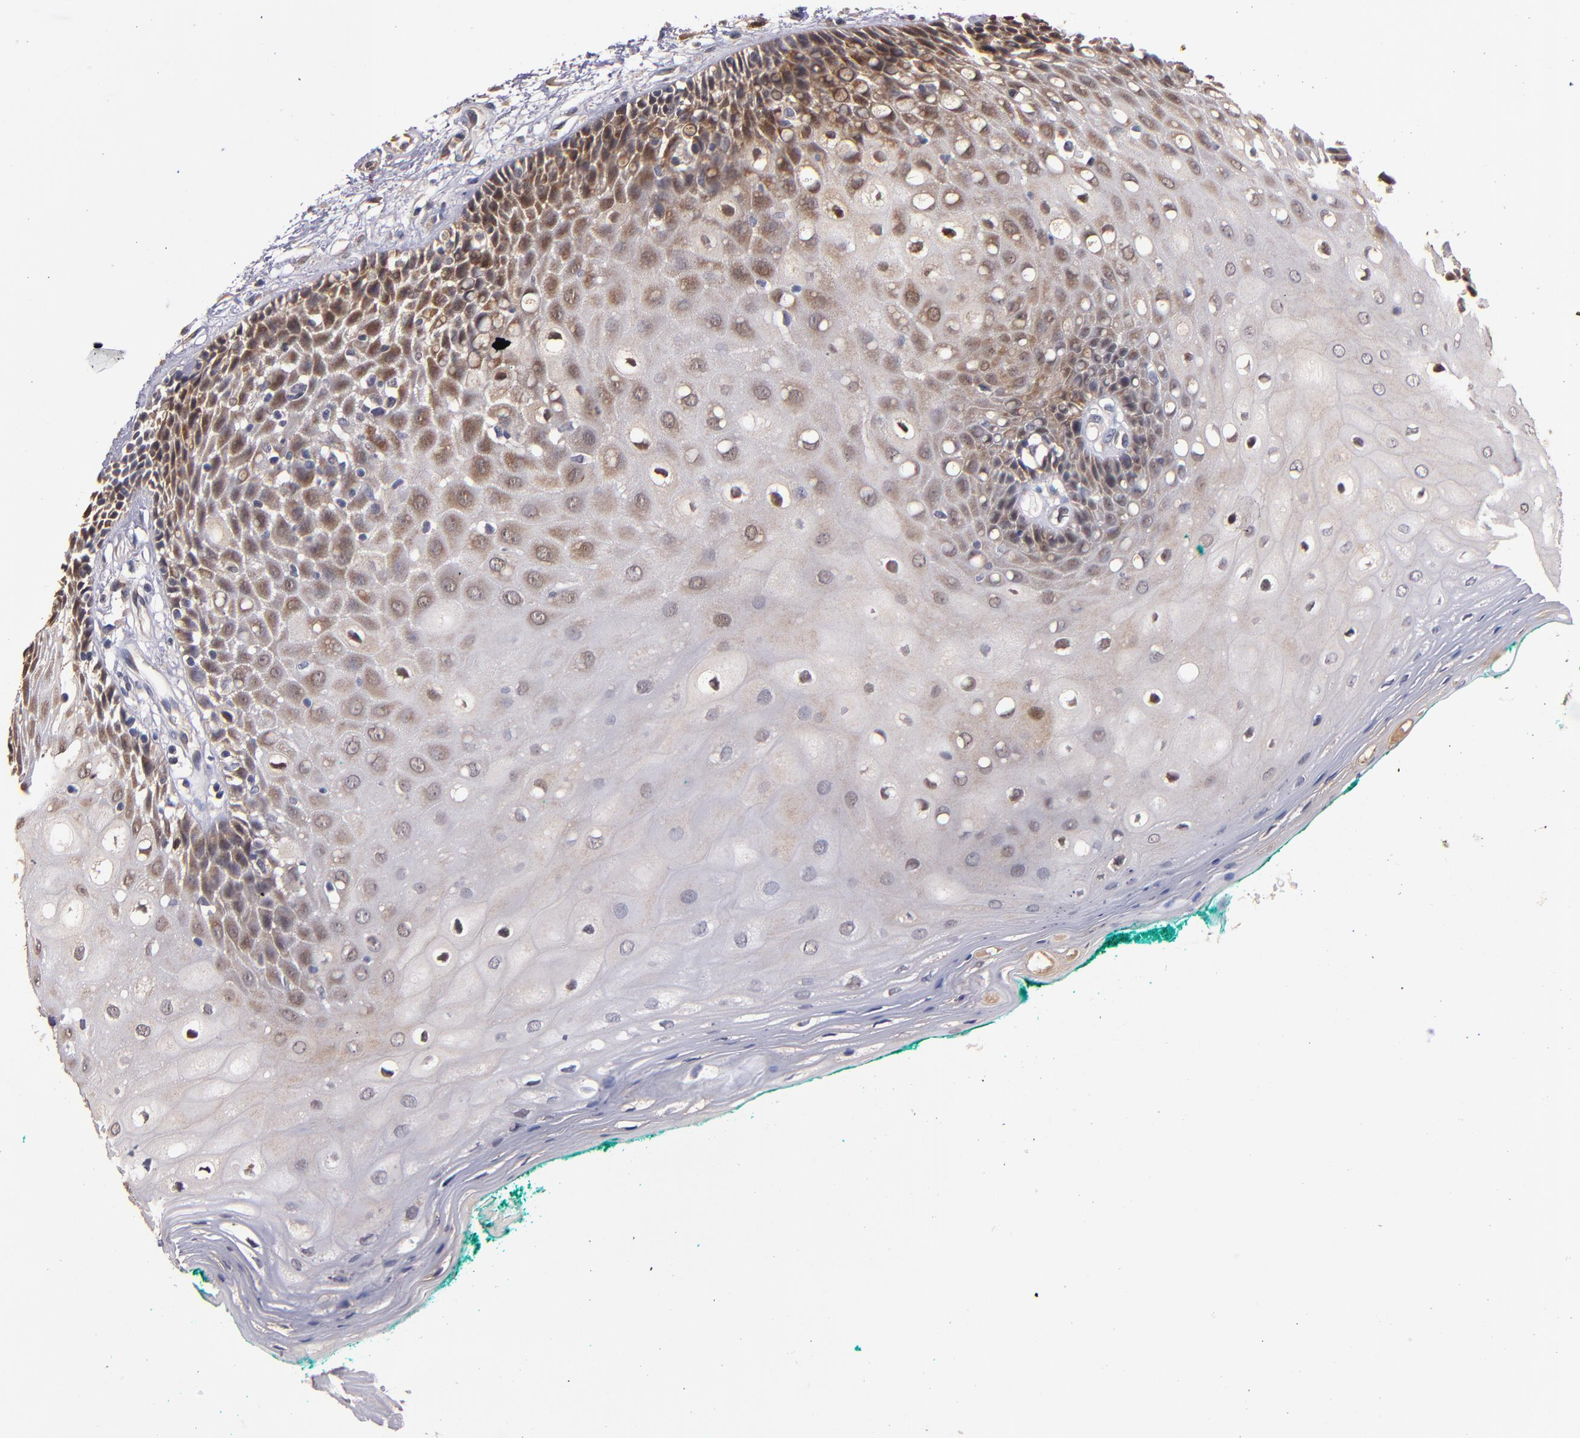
{"staining": {"intensity": "moderate", "quantity": "25%-75%", "location": "cytoplasmic/membranous,nuclear"}, "tissue": "oral mucosa", "cell_type": "Squamous epithelial cells", "image_type": "normal", "snomed": [{"axis": "morphology", "description": "Normal tissue, NOS"}, {"axis": "morphology", "description": "Squamous cell carcinoma, NOS"}, {"axis": "topography", "description": "Skeletal muscle"}, {"axis": "topography", "description": "Oral tissue"}, {"axis": "topography", "description": "Head-Neck"}], "caption": "A high-resolution micrograph shows IHC staining of benign oral mucosa, which shows moderate cytoplasmic/membranous,nuclear expression in approximately 25%-75% of squamous epithelial cells.", "gene": "TTLL12", "patient": {"sex": "female", "age": 84}}